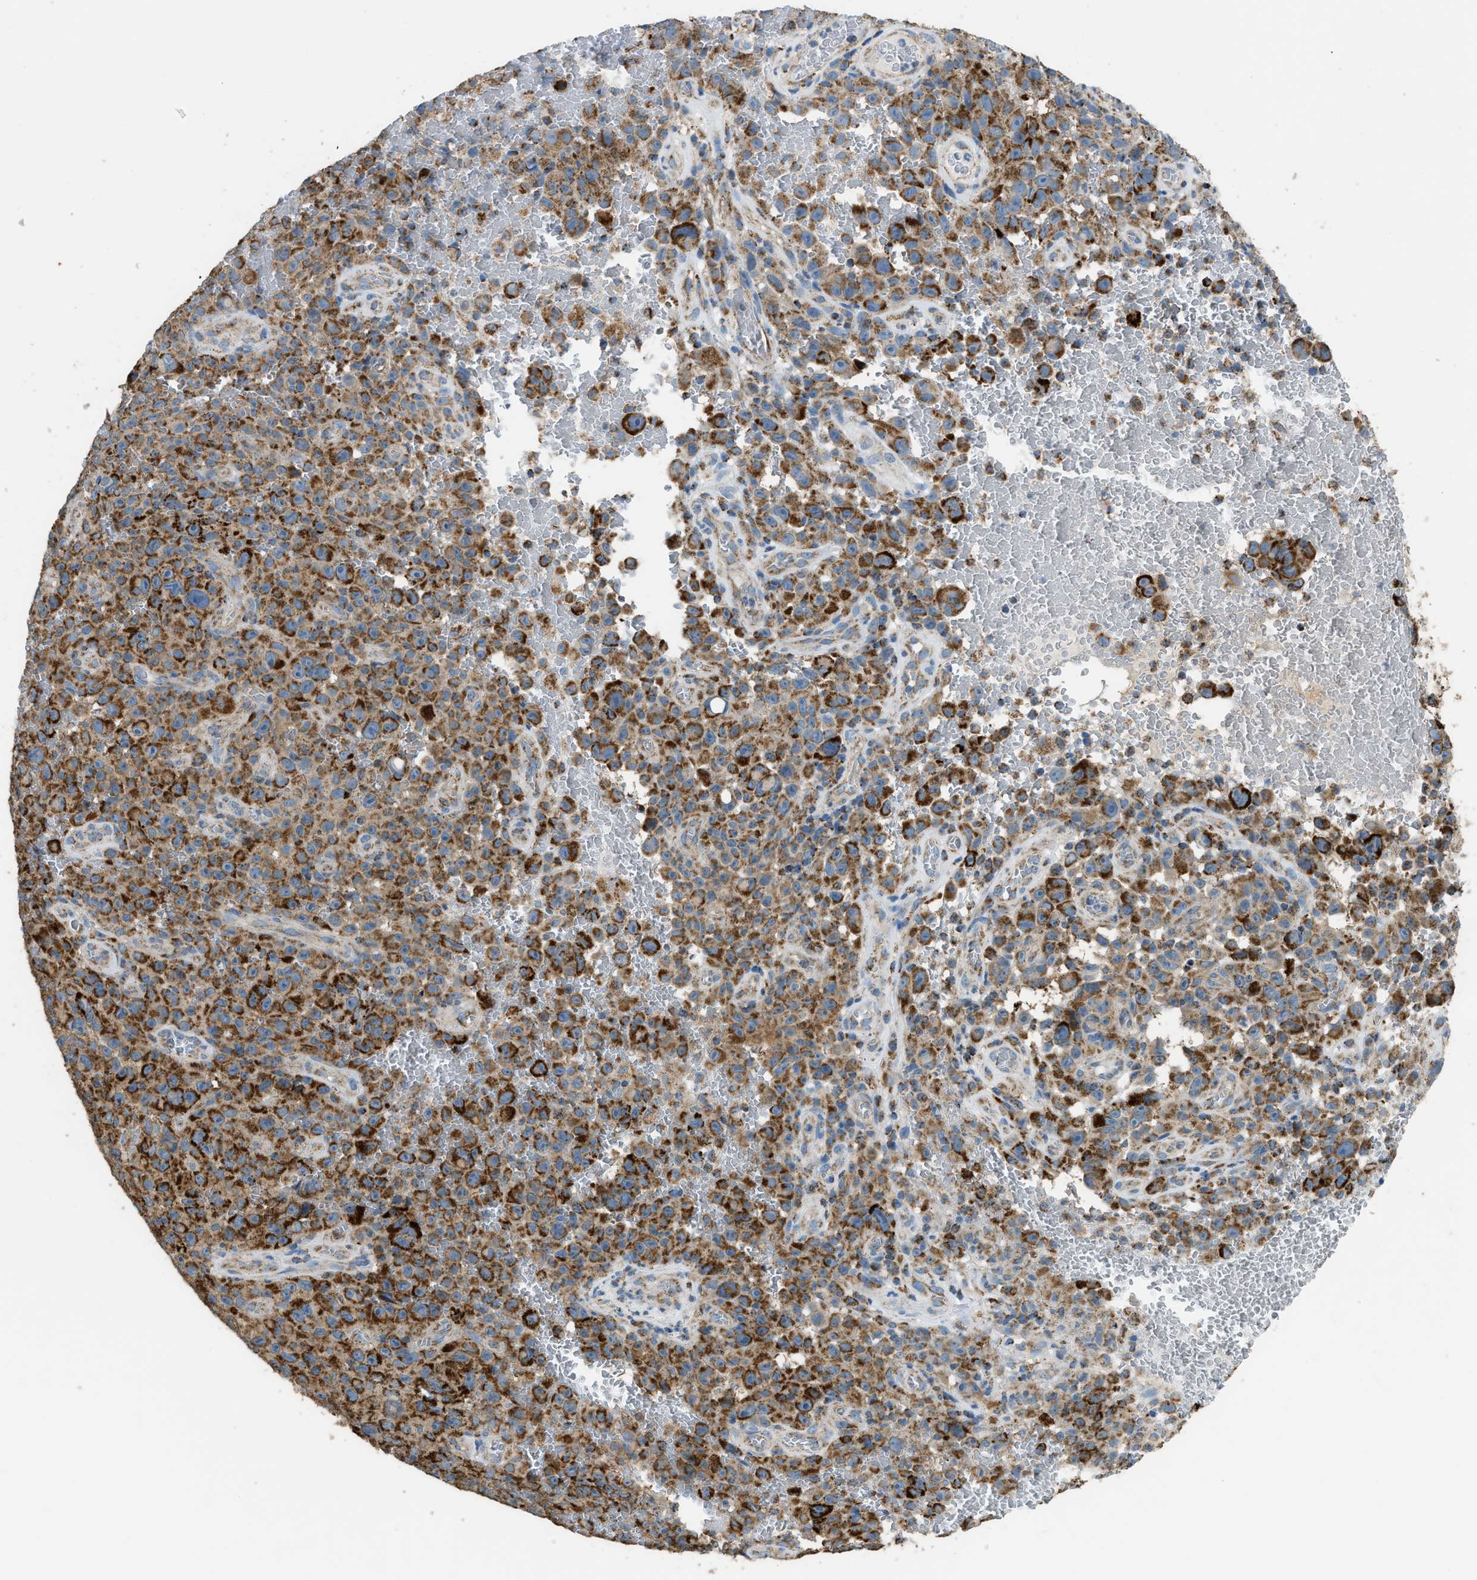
{"staining": {"intensity": "strong", "quantity": ">75%", "location": "cytoplasmic/membranous"}, "tissue": "melanoma", "cell_type": "Tumor cells", "image_type": "cancer", "snomed": [{"axis": "morphology", "description": "Malignant melanoma, NOS"}, {"axis": "topography", "description": "Skin"}], "caption": "Strong cytoplasmic/membranous staining for a protein is present in approximately >75% of tumor cells of melanoma using IHC.", "gene": "ETFB", "patient": {"sex": "female", "age": 82}}